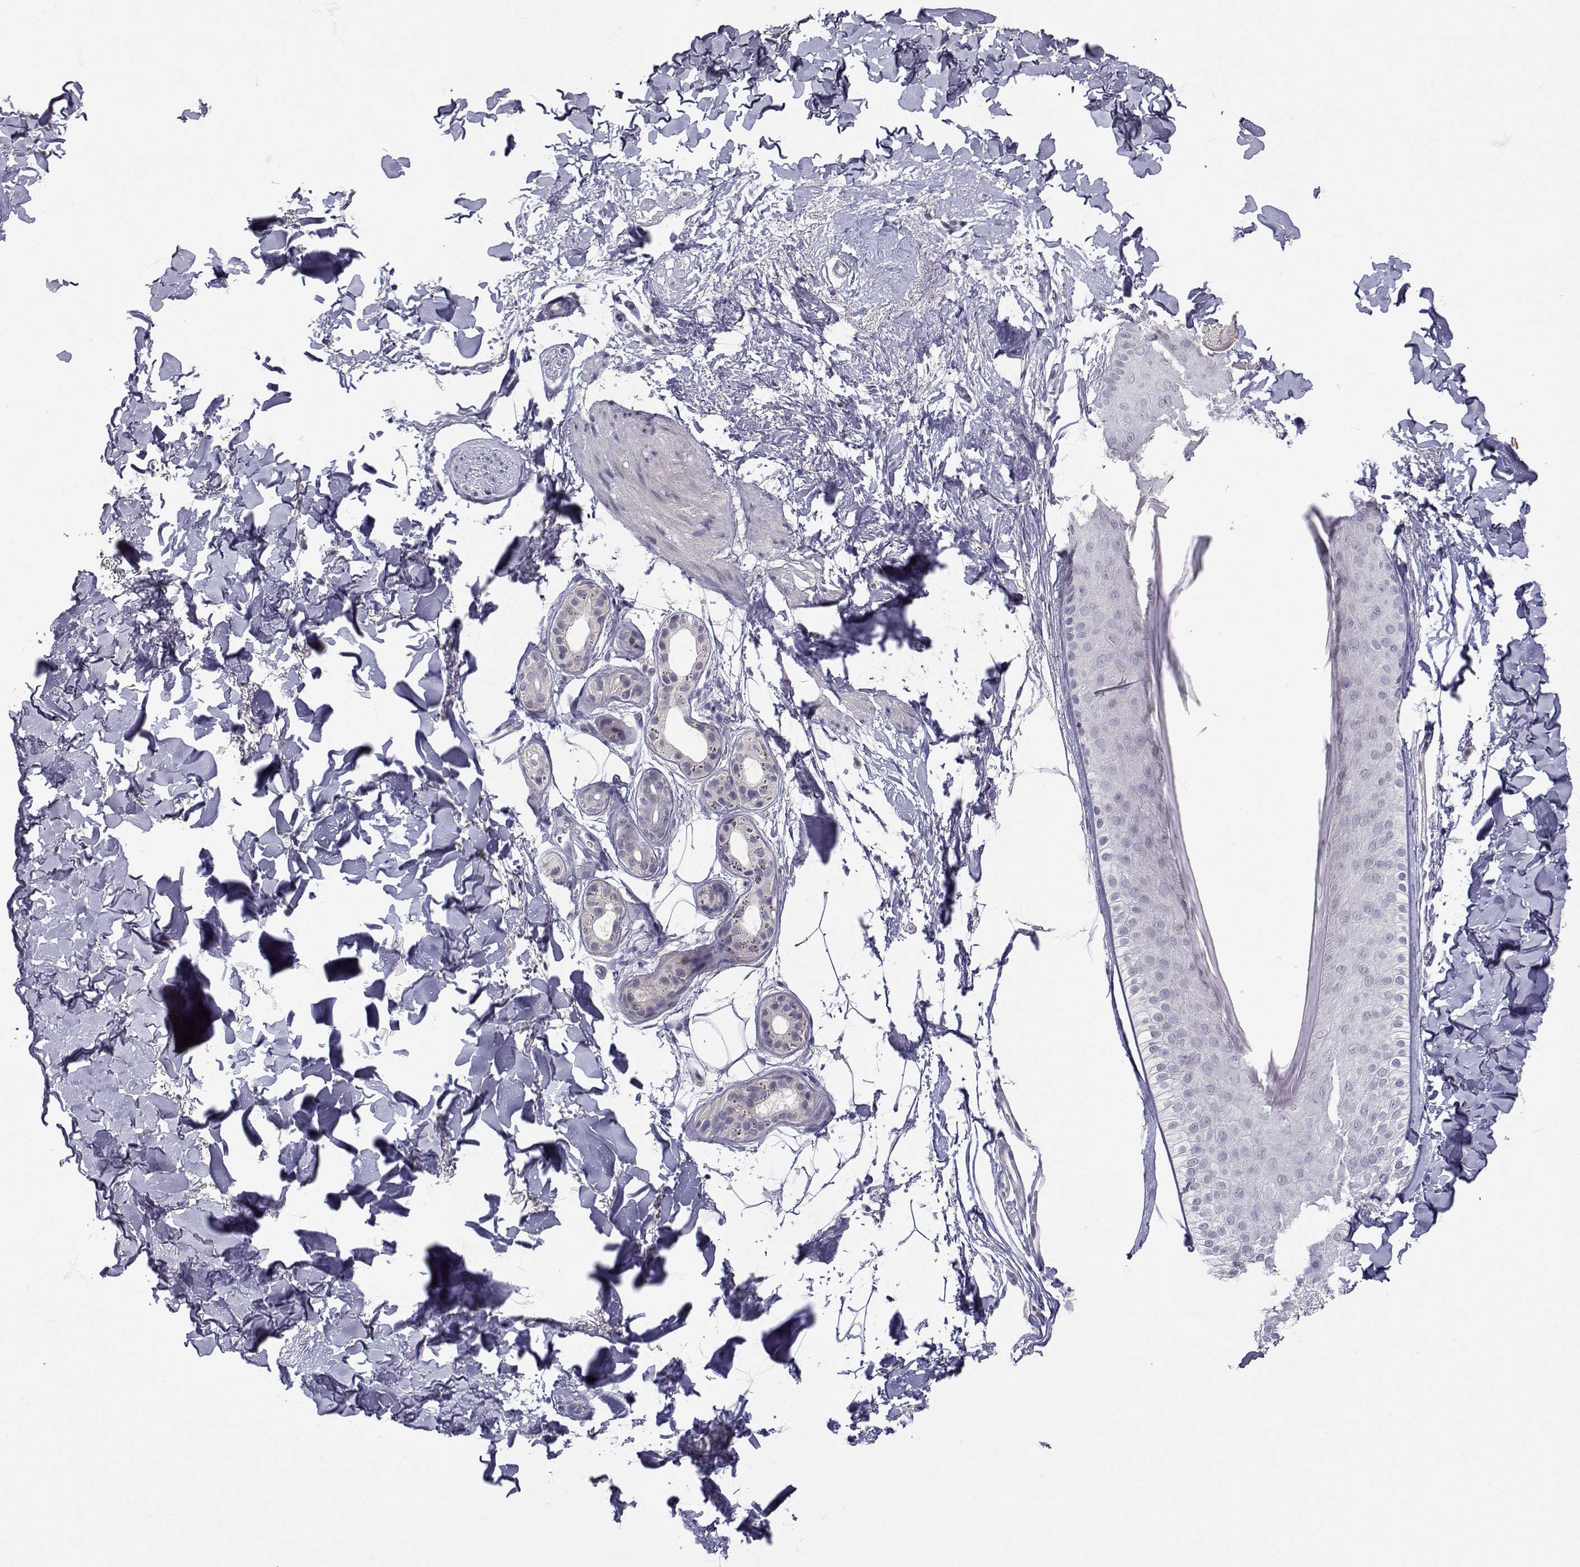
{"staining": {"intensity": "negative", "quantity": "none", "location": "none"}, "tissue": "skin cancer", "cell_type": "Tumor cells", "image_type": "cancer", "snomed": [{"axis": "morphology", "description": "Normal tissue, NOS"}, {"axis": "morphology", "description": "Basal cell carcinoma"}, {"axis": "topography", "description": "Skin"}], "caption": "An IHC image of basal cell carcinoma (skin) is shown. There is no staining in tumor cells of basal cell carcinoma (skin).", "gene": "SLC6A3", "patient": {"sex": "male", "age": 84}}